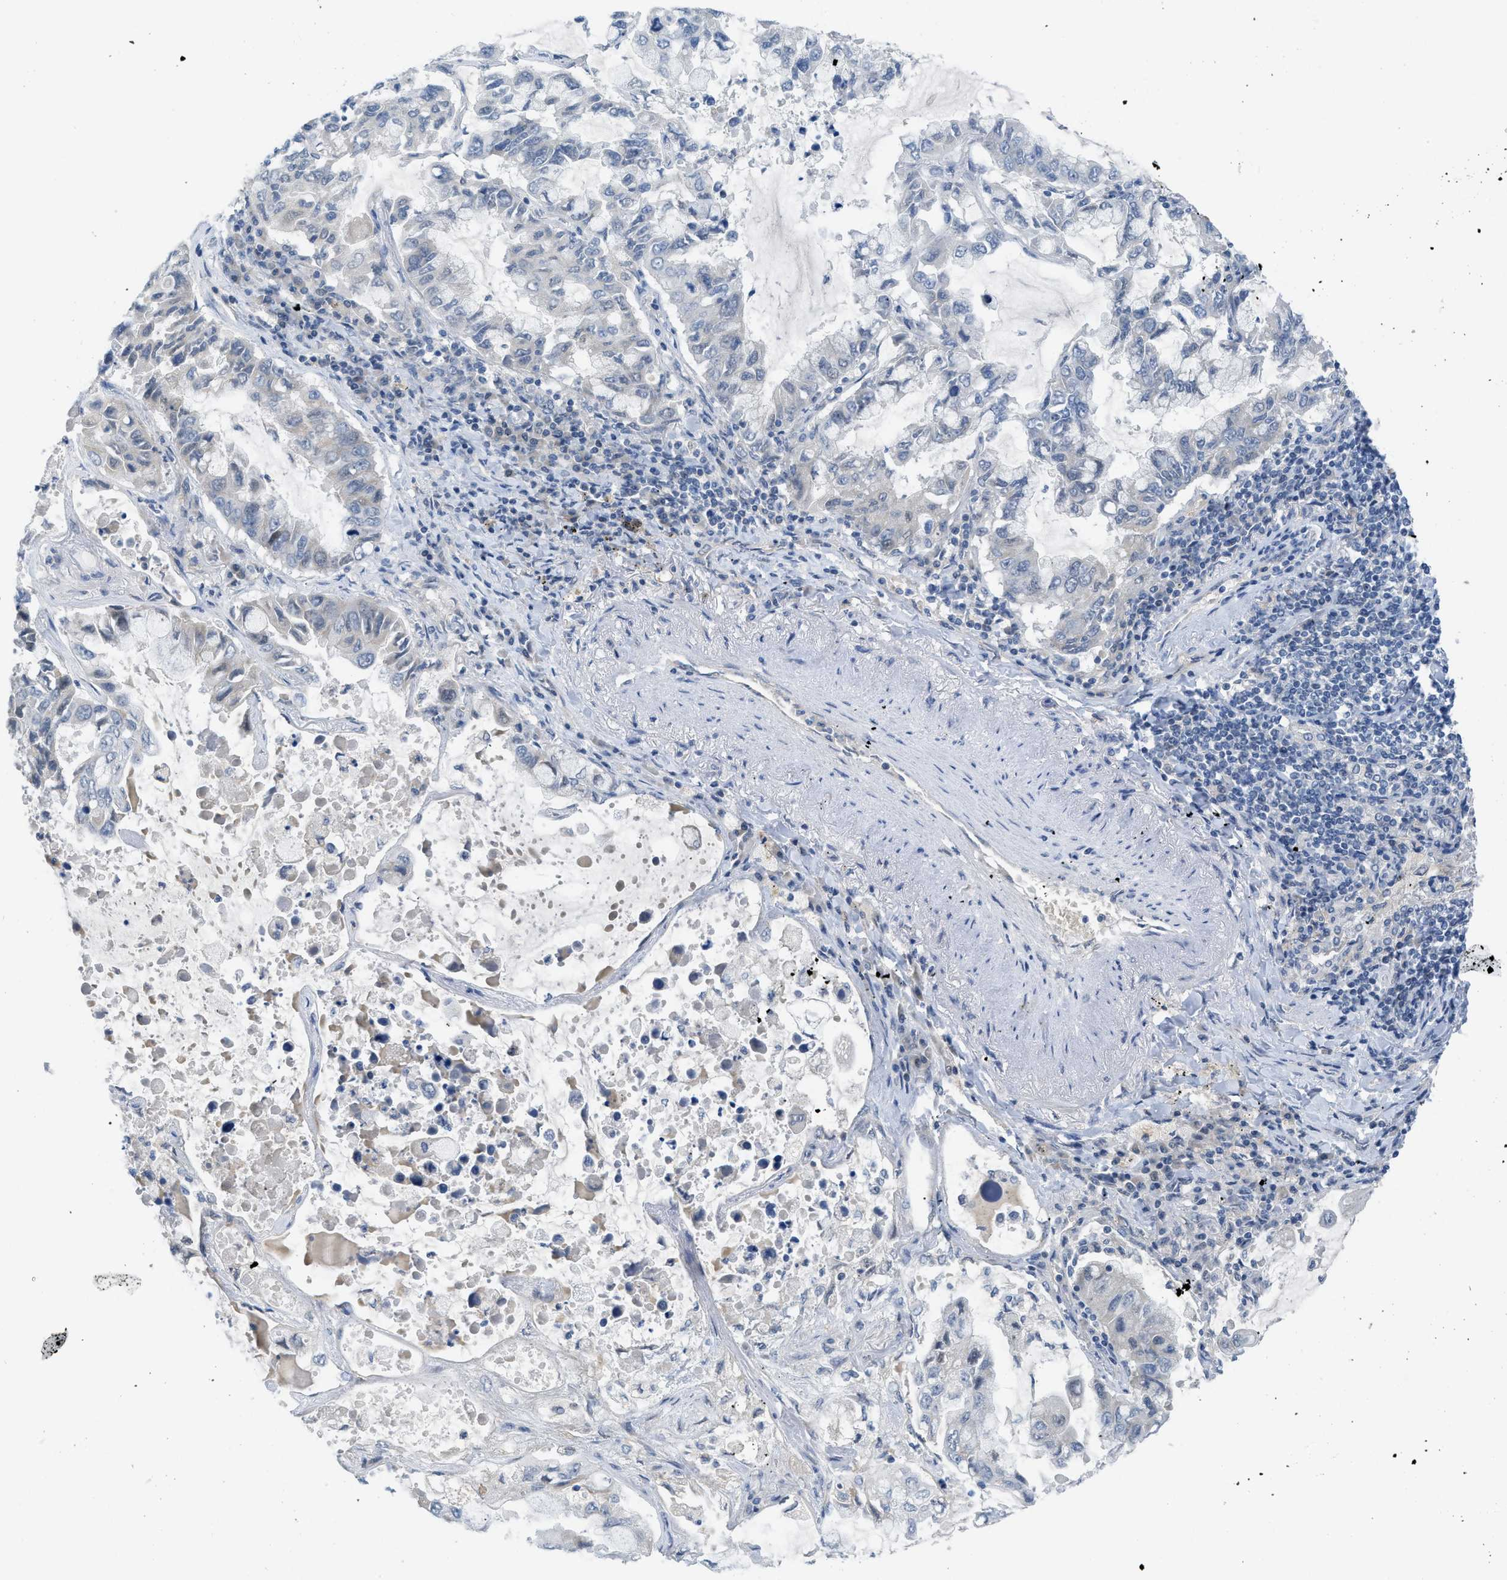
{"staining": {"intensity": "negative", "quantity": "none", "location": "none"}, "tissue": "lung cancer", "cell_type": "Tumor cells", "image_type": "cancer", "snomed": [{"axis": "morphology", "description": "Adenocarcinoma, NOS"}, {"axis": "topography", "description": "Lung"}], "caption": "Tumor cells are negative for brown protein staining in lung cancer. Brightfield microscopy of IHC stained with DAB (3,3'-diaminobenzidine) (brown) and hematoxylin (blue), captured at high magnification.", "gene": "TNFAIP1", "patient": {"sex": "male", "age": 64}}